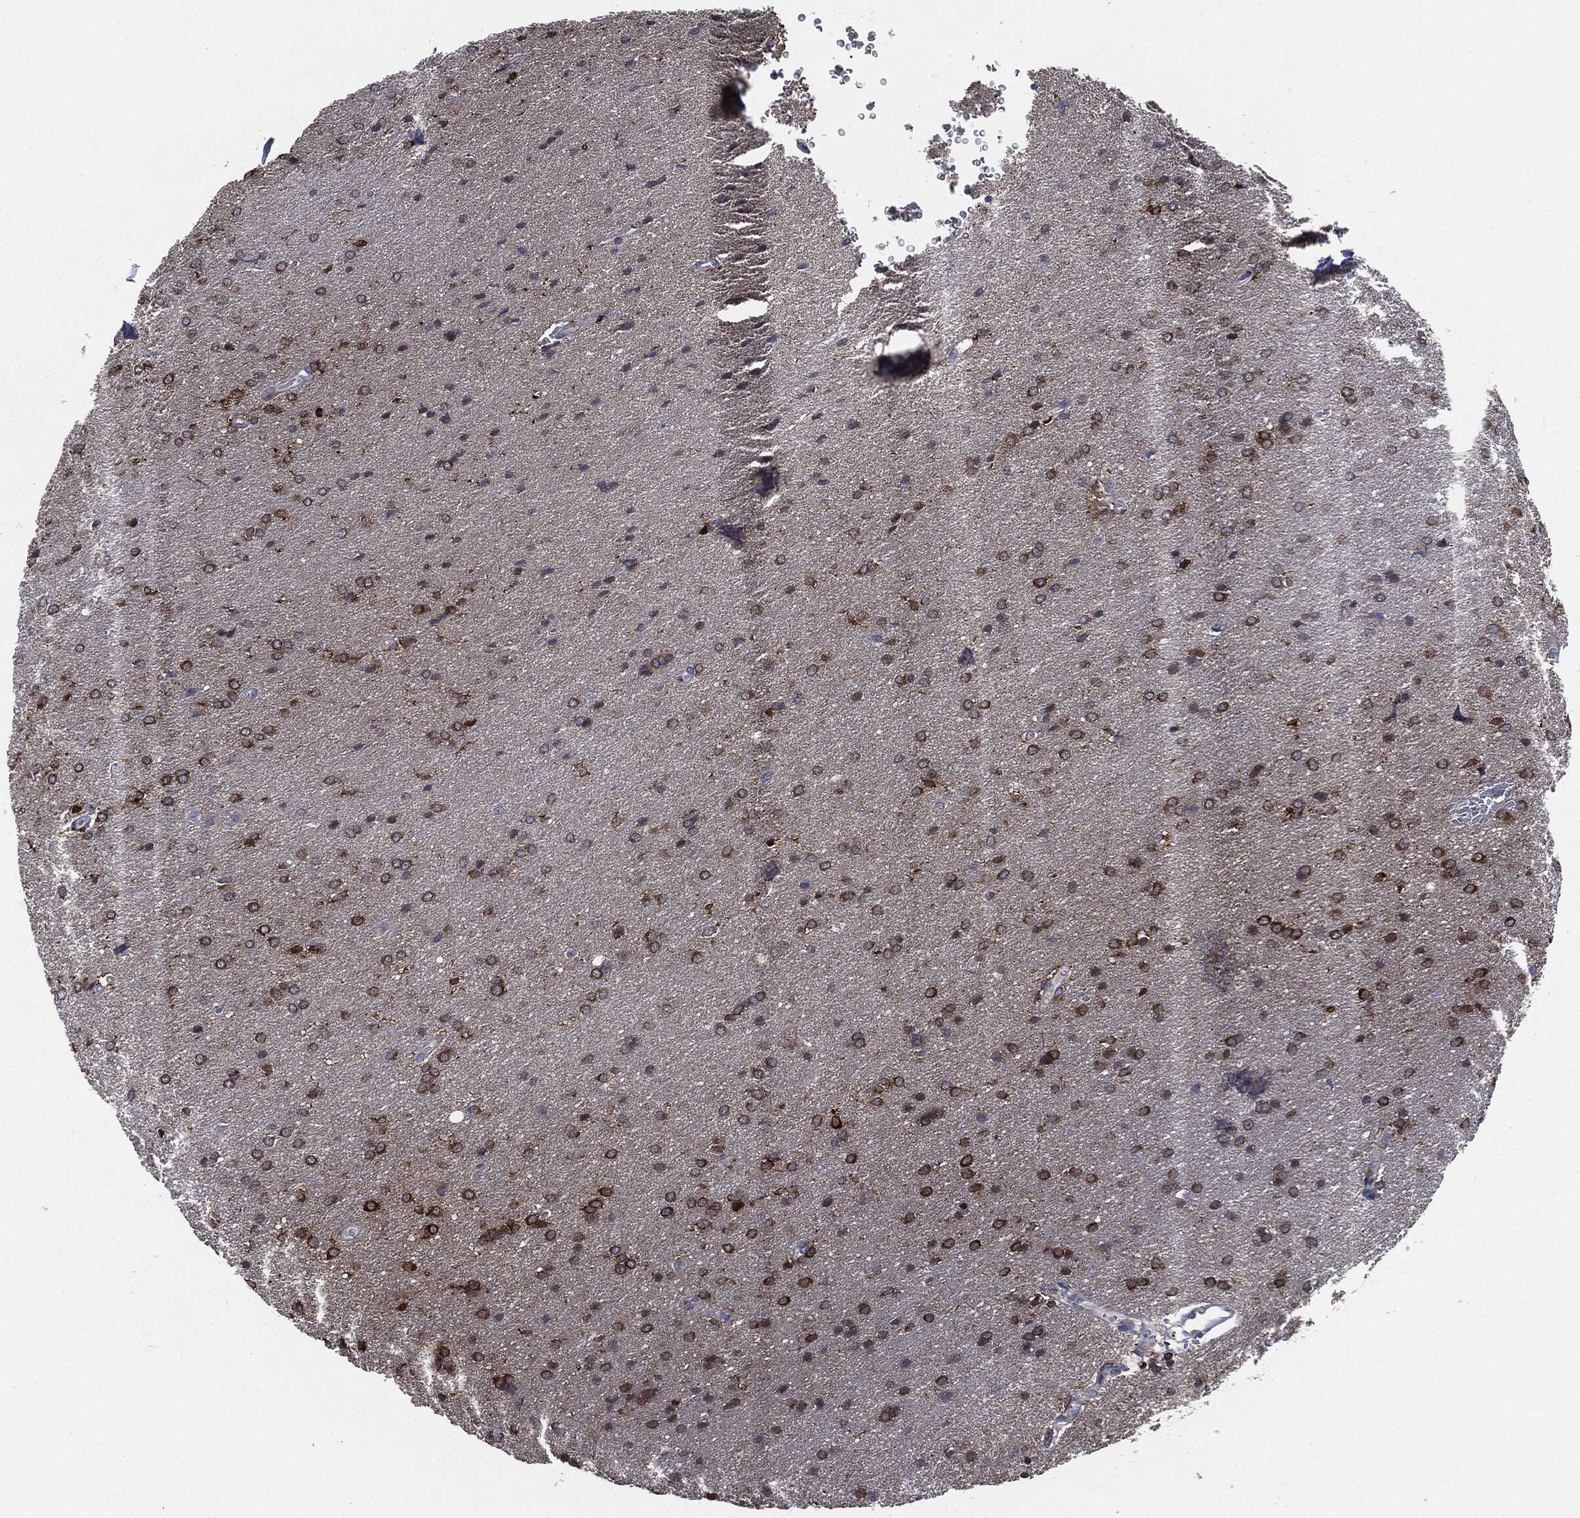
{"staining": {"intensity": "strong", "quantity": "25%-75%", "location": "cytoplasmic/membranous"}, "tissue": "glioma", "cell_type": "Tumor cells", "image_type": "cancer", "snomed": [{"axis": "morphology", "description": "Glioma, malignant, Low grade"}, {"axis": "topography", "description": "Brain"}], "caption": "Low-grade glioma (malignant) stained for a protein (brown) shows strong cytoplasmic/membranous positive staining in about 25%-75% of tumor cells.", "gene": "TMEM11", "patient": {"sex": "female", "age": 32}}